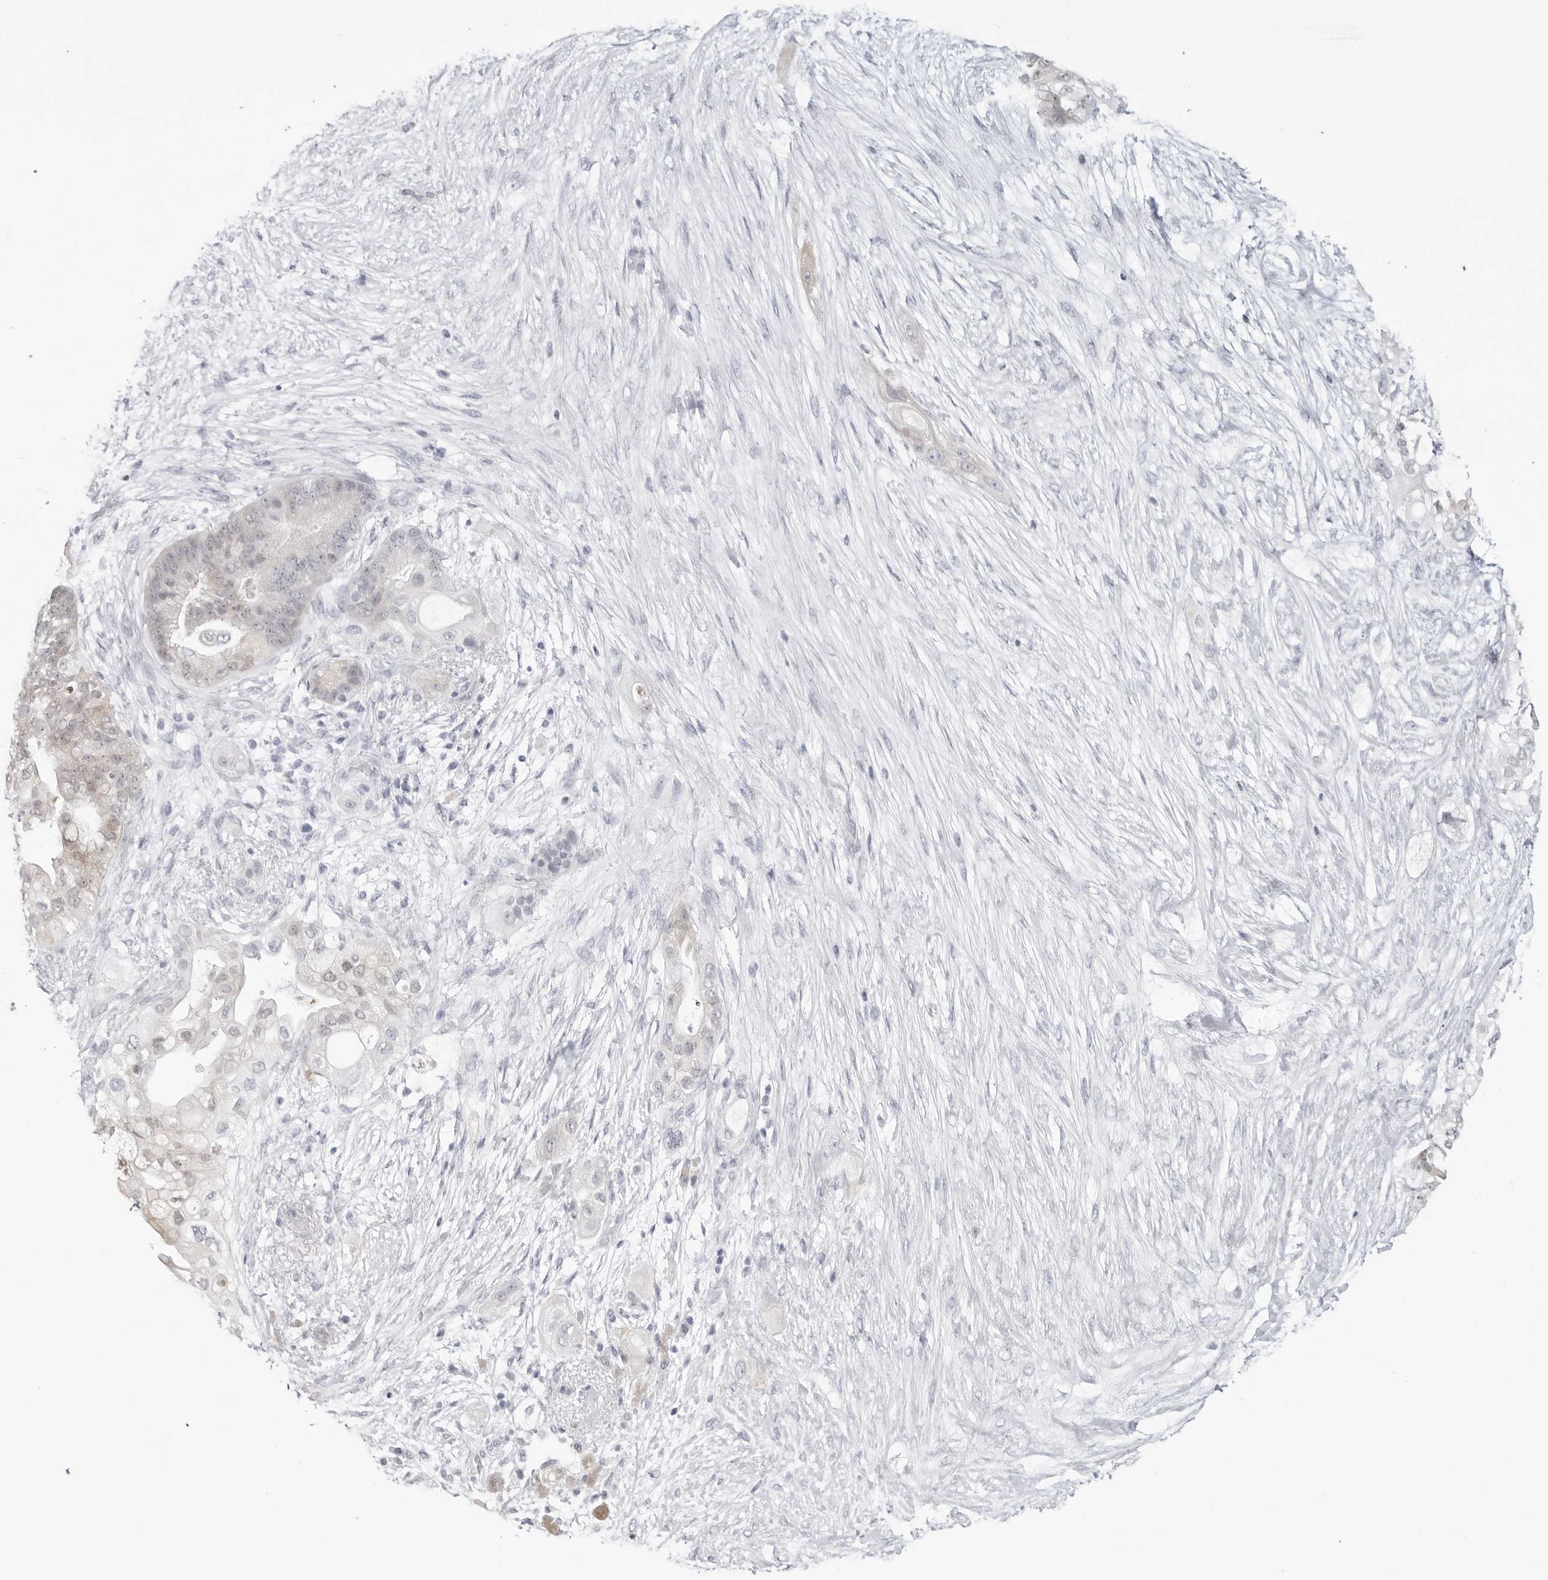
{"staining": {"intensity": "weak", "quantity": "<25%", "location": "nuclear"}, "tissue": "pancreatic cancer", "cell_type": "Tumor cells", "image_type": "cancer", "snomed": [{"axis": "morphology", "description": "Adenocarcinoma, NOS"}, {"axis": "topography", "description": "Pancreas"}], "caption": "IHC of adenocarcinoma (pancreatic) exhibits no positivity in tumor cells. Nuclei are stained in blue.", "gene": "YWHAG", "patient": {"sex": "male", "age": 53}}